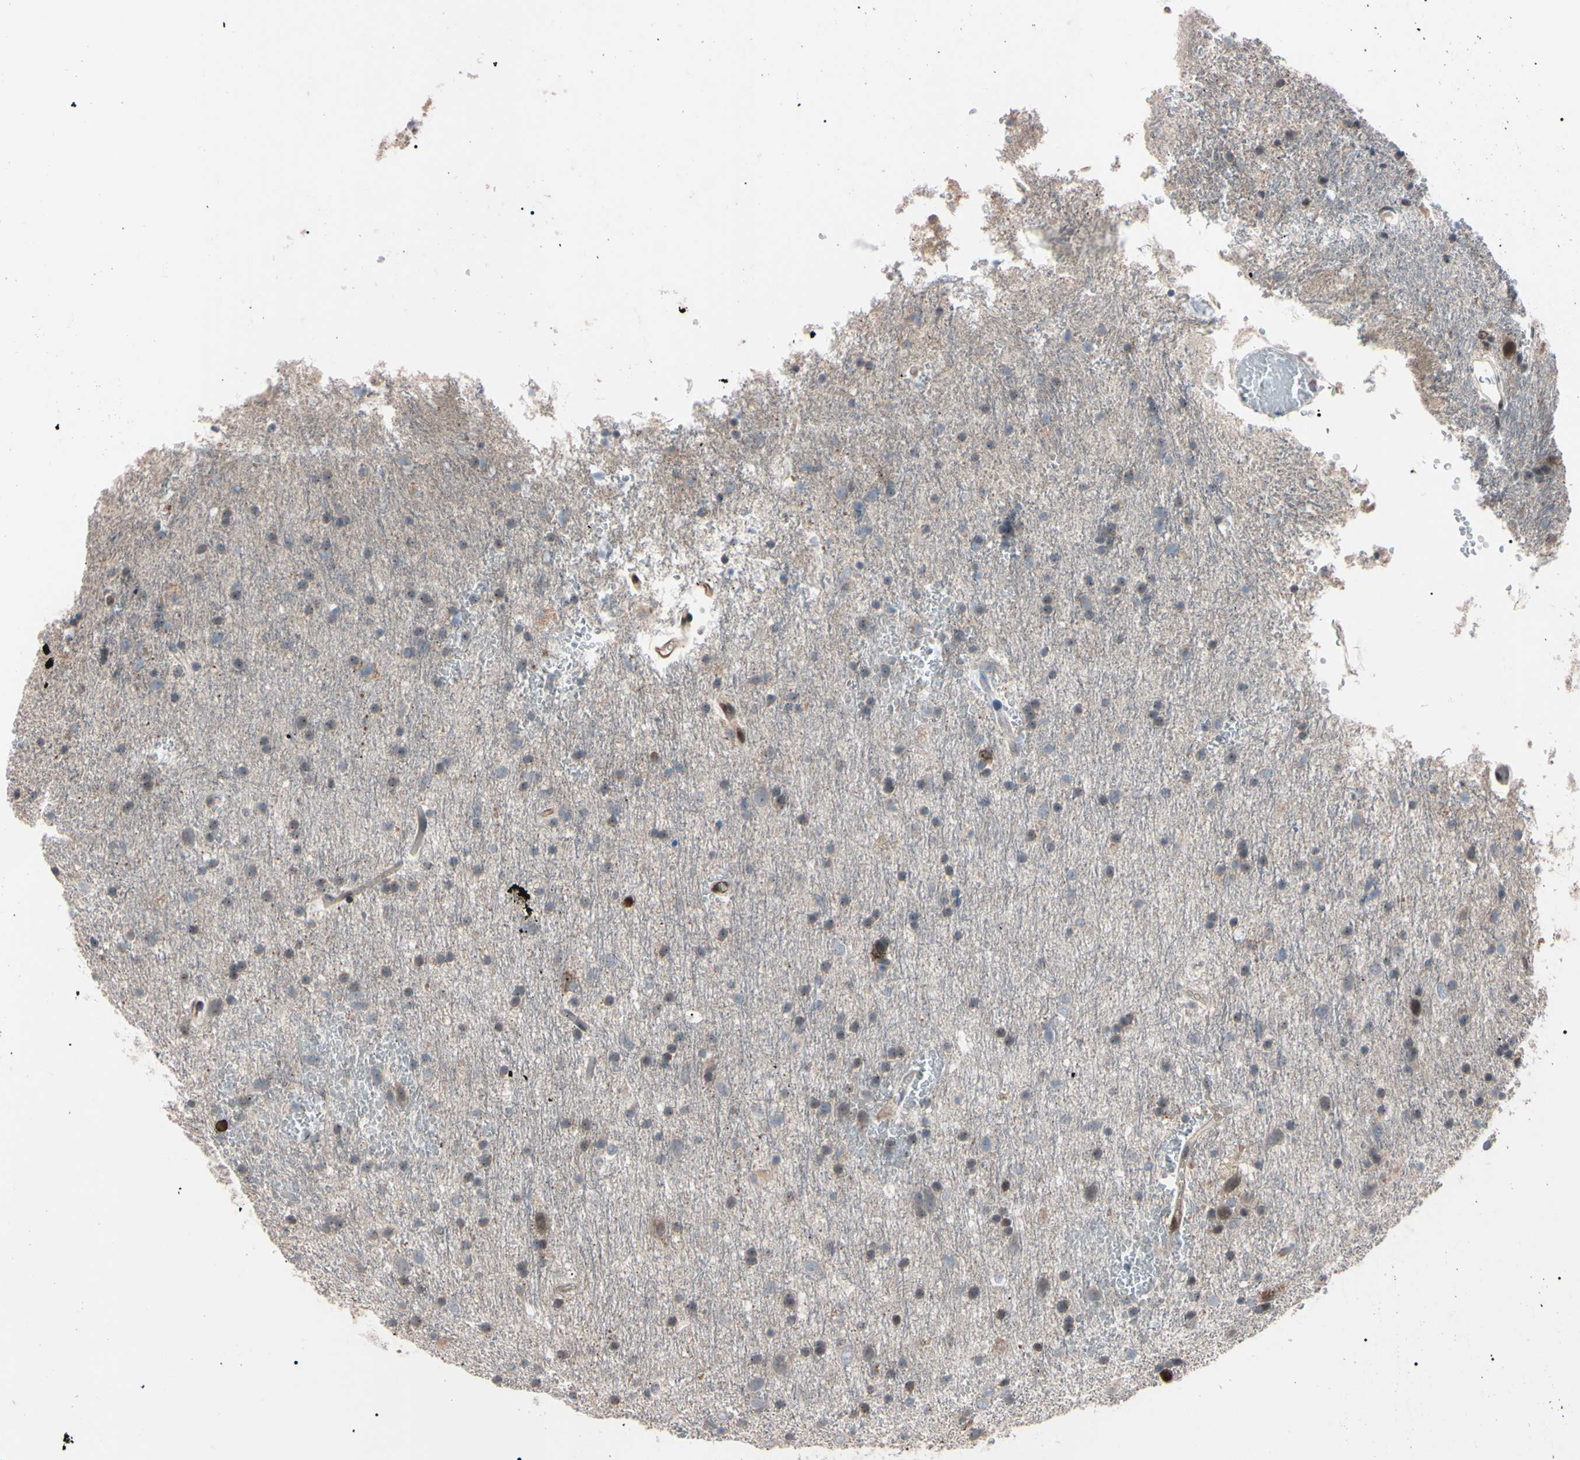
{"staining": {"intensity": "strong", "quantity": "<25%", "location": "cytoplasmic/membranous,nuclear"}, "tissue": "glioma", "cell_type": "Tumor cells", "image_type": "cancer", "snomed": [{"axis": "morphology", "description": "Glioma, malignant, Low grade"}, {"axis": "topography", "description": "Brain"}], "caption": "A brown stain shows strong cytoplasmic/membranous and nuclear positivity of a protein in human low-grade glioma (malignant) tumor cells.", "gene": "TRAF5", "patient": {"sex": "male", "age": 77}}